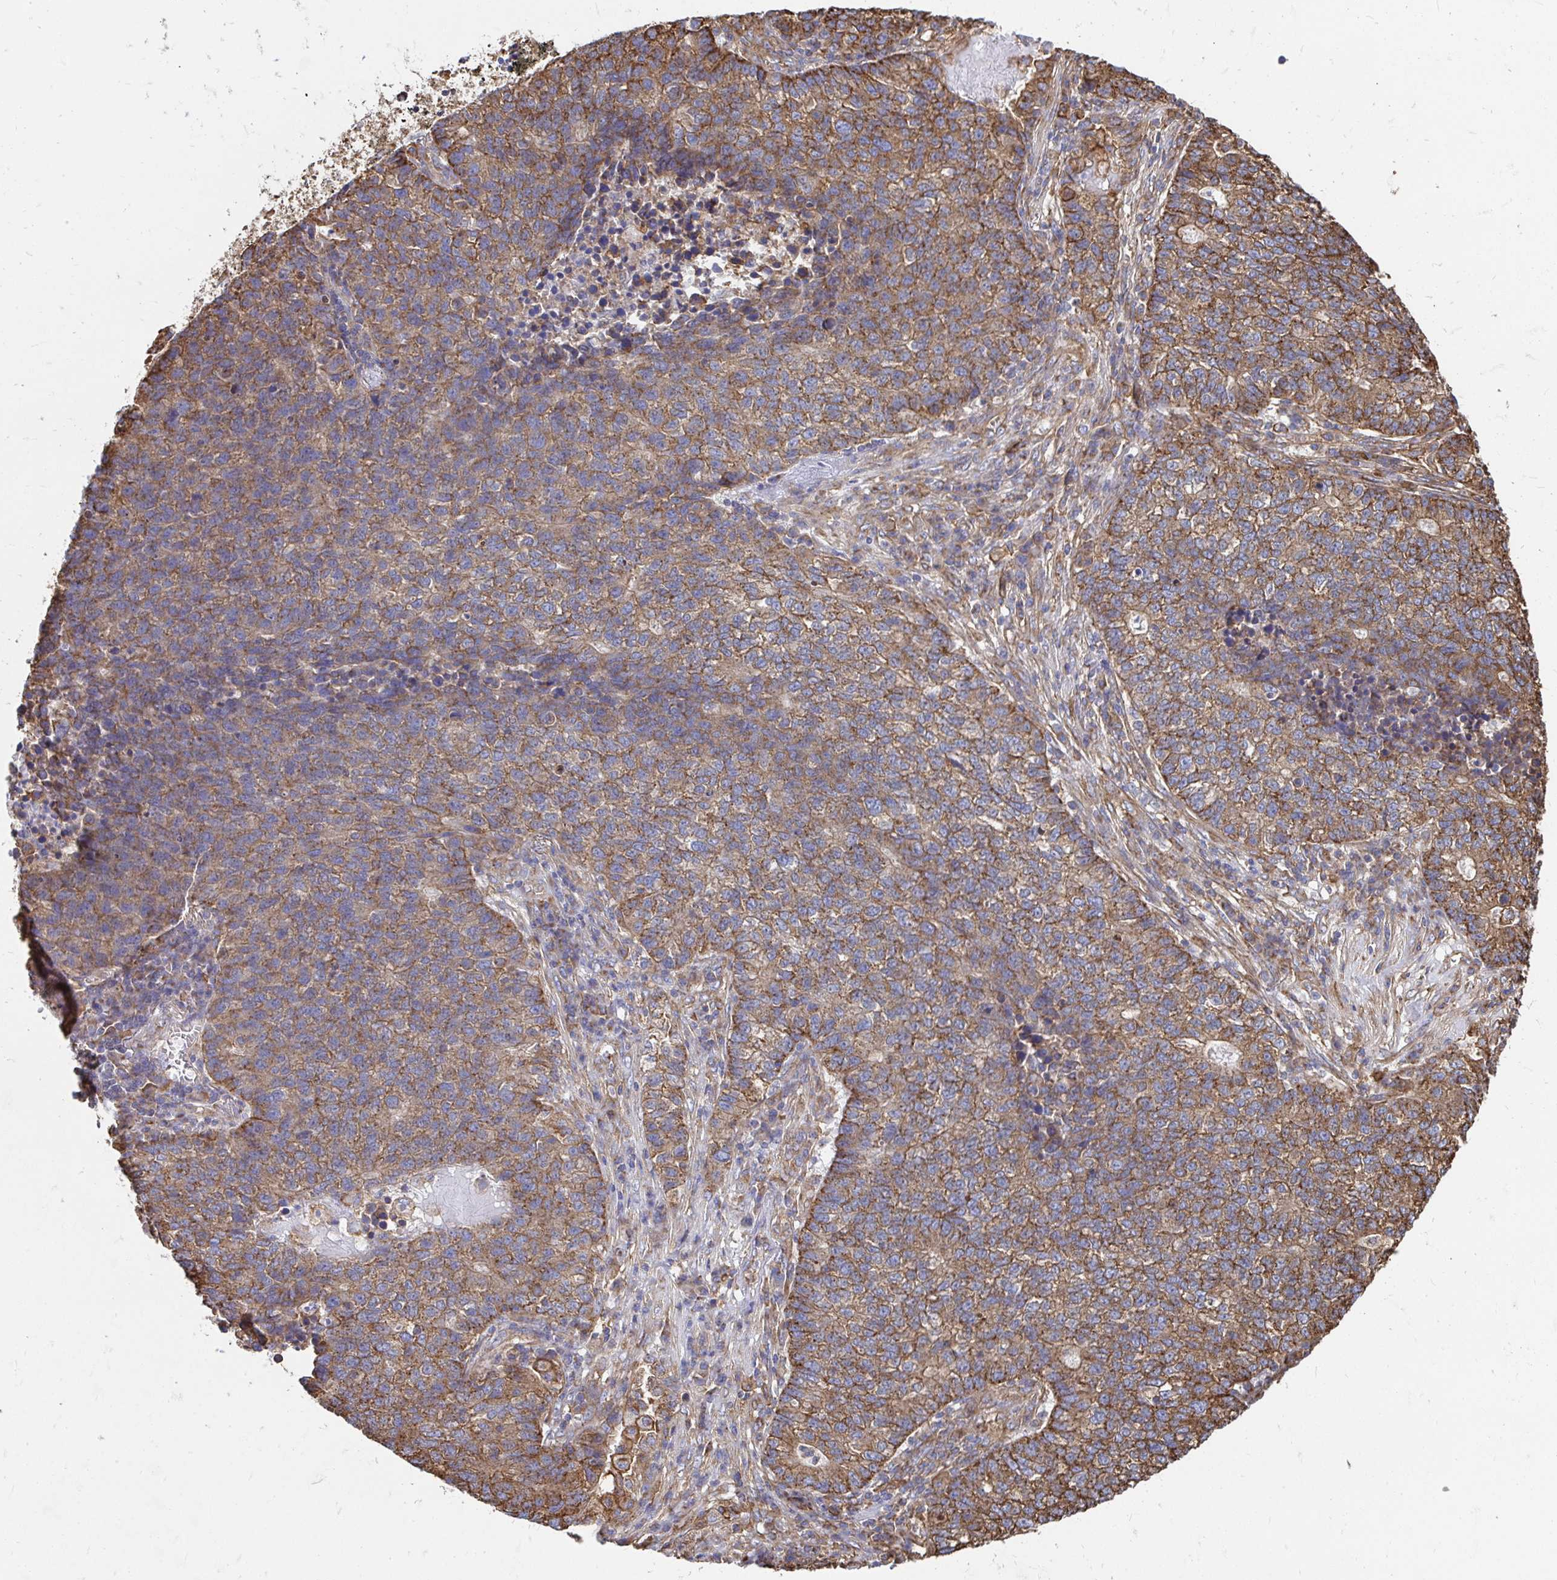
{"staining": {"intensity": "moderate", "quantity": ">75%", "location": "cytoplasmic/membranous"}, "tissue": "lung cancer", "cell_type": "Tumor cells", "image_type": "cancer", "snomed": [{"axis": "morphology", "description": "Adenocarcinoma, NOS"}, {"axis": "topography", "description": "Lung"}], "caption": "A brown stain labels moderate cytoplasmic/membranous positivity of a protein in human lung cancer (adenocarcinoma) tumor cells.", "gene": "CLTC", "patient": {"sex": "male", "age": 57}}